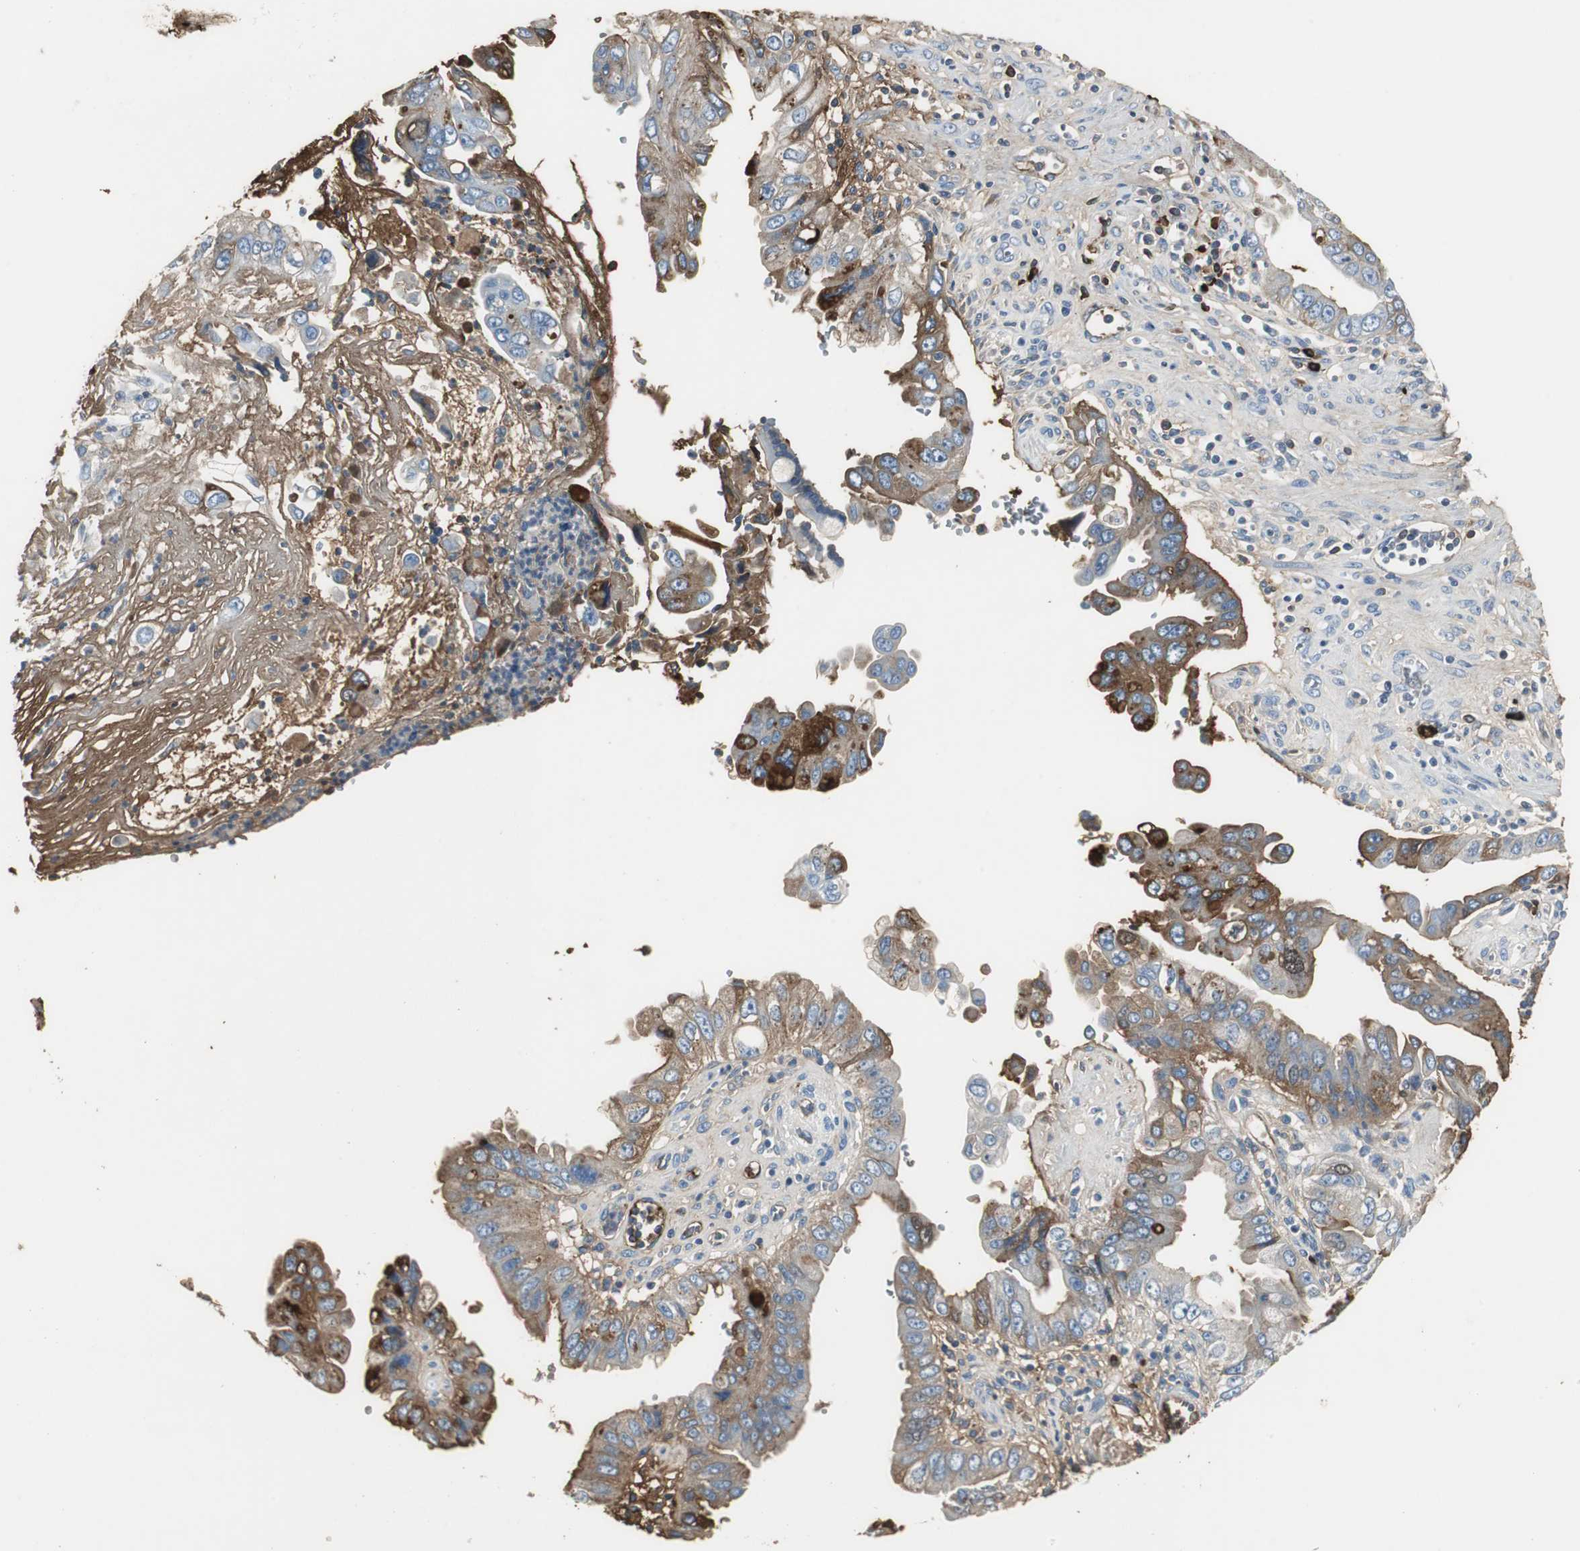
{"staining": {"intensity": "weak", "quantity": "25%-75%", "location": "cytoplasmic/membranous"}, "tissue": "pancreatic cancer", "cell_type": "Tumor cells", "image_type": "cancer", "snomed": [{"axis": "morphology", "description": "Normal tissue, NOS"}, {"axis": "topography", "description": "Lymph node"}], "caption": "Brown immunohistochemical staining in pancreatic cancer exhibits weak cytoplasmic/membranous expression in about 25%-75% of tumor cells.", "gene": "IGHA1", "patient": {"sex": "male", "age": 50}}